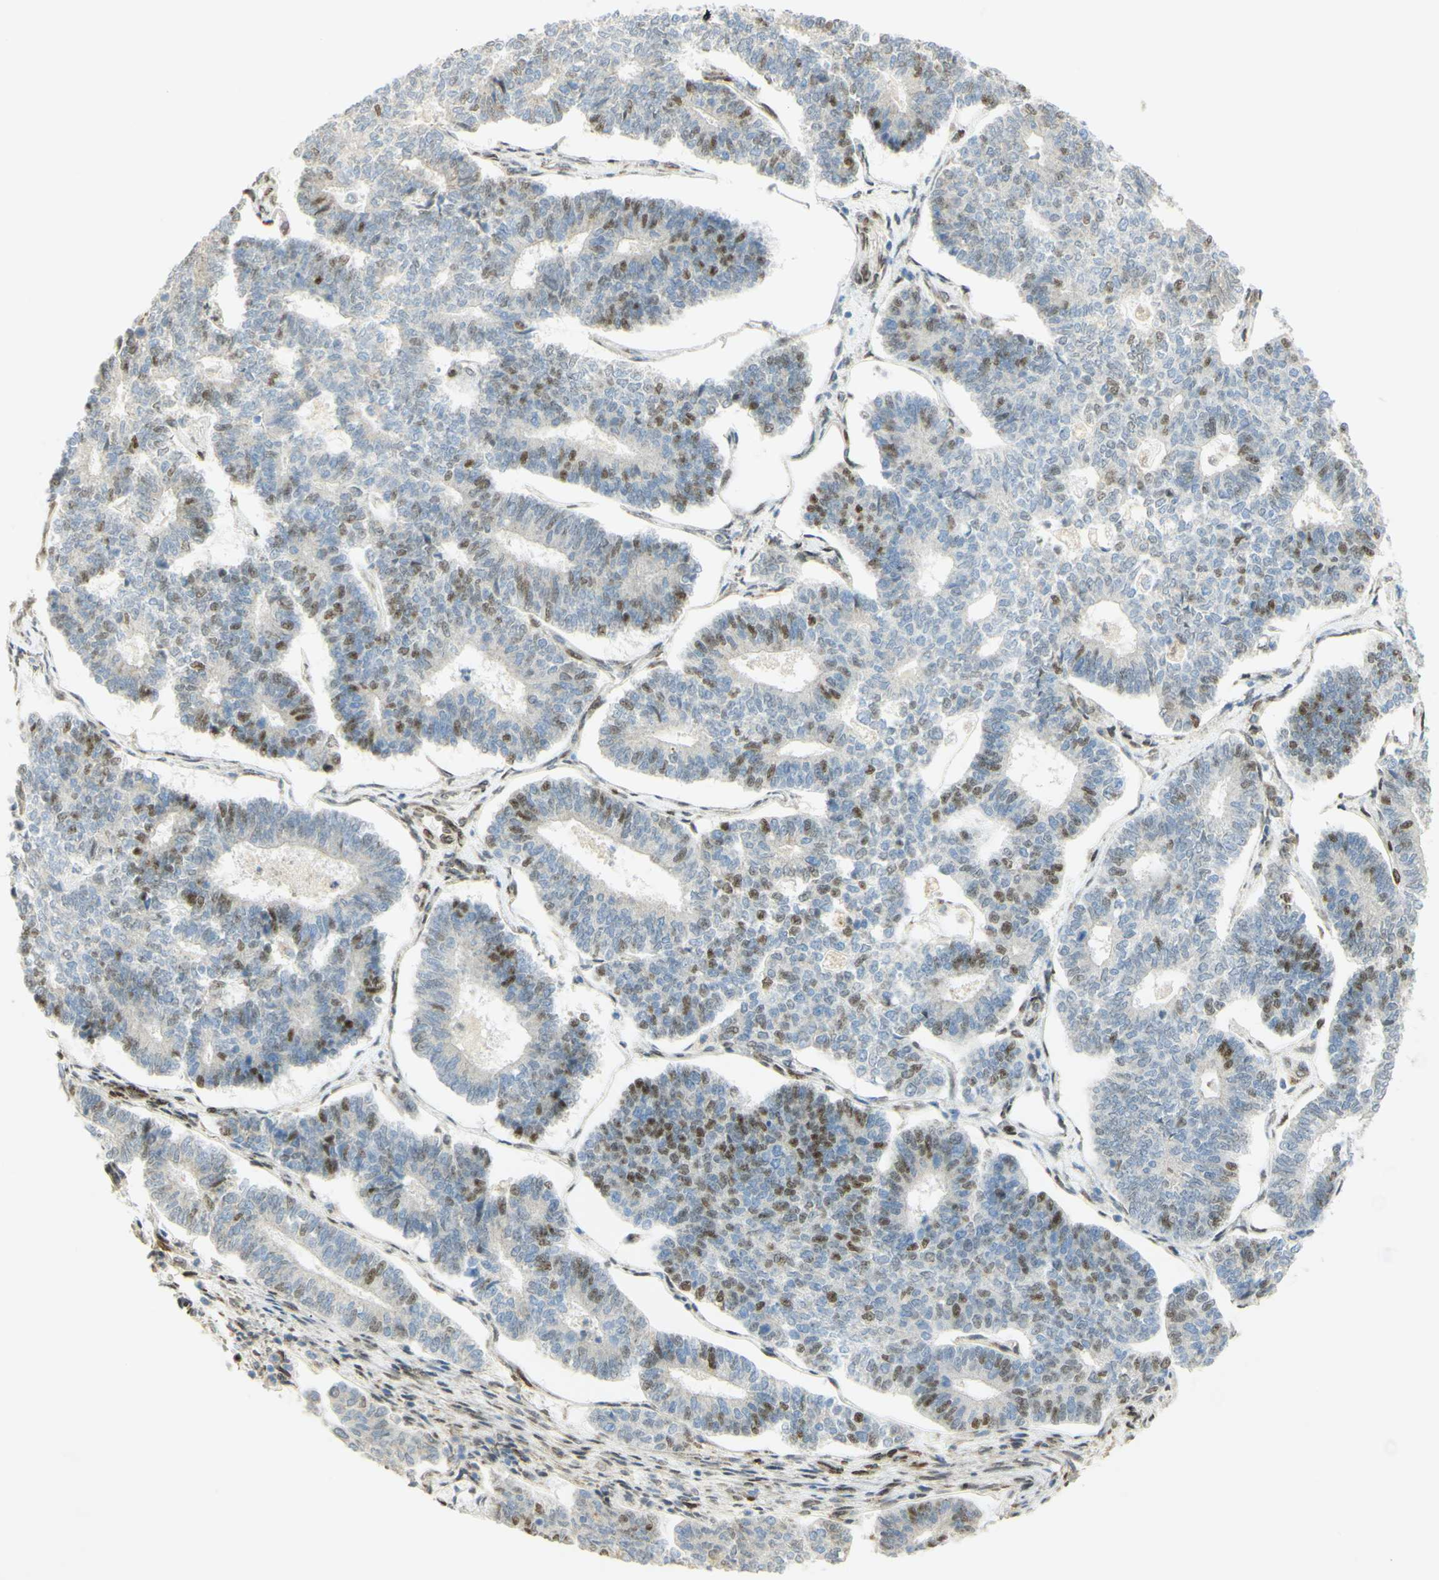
{"staining": {"intensity": "moderate", "quantity": "25%-75%", "location": "nuclear"}, "tissue": "endometrial cancer", "cell_type": "Tumor cells", "image_type": "cancer", "snomed": [{"axis": "morphology", "description": "Adenocarcinoma, NOS"}, {"axis": "topography", "description": "Endometrium"}], "caption": "The micrograph demonstrates staining of adenocarcinoma (endometrial), revealing moderate nuclear protein positivity (brown color) within tumor cells. Using DAB (brown) and hematoxylin (blue) stains, captured at high magnification using brightfield microscopy.", "gene": "E2F1", "patient": {"sex": "female", "age": 70}}